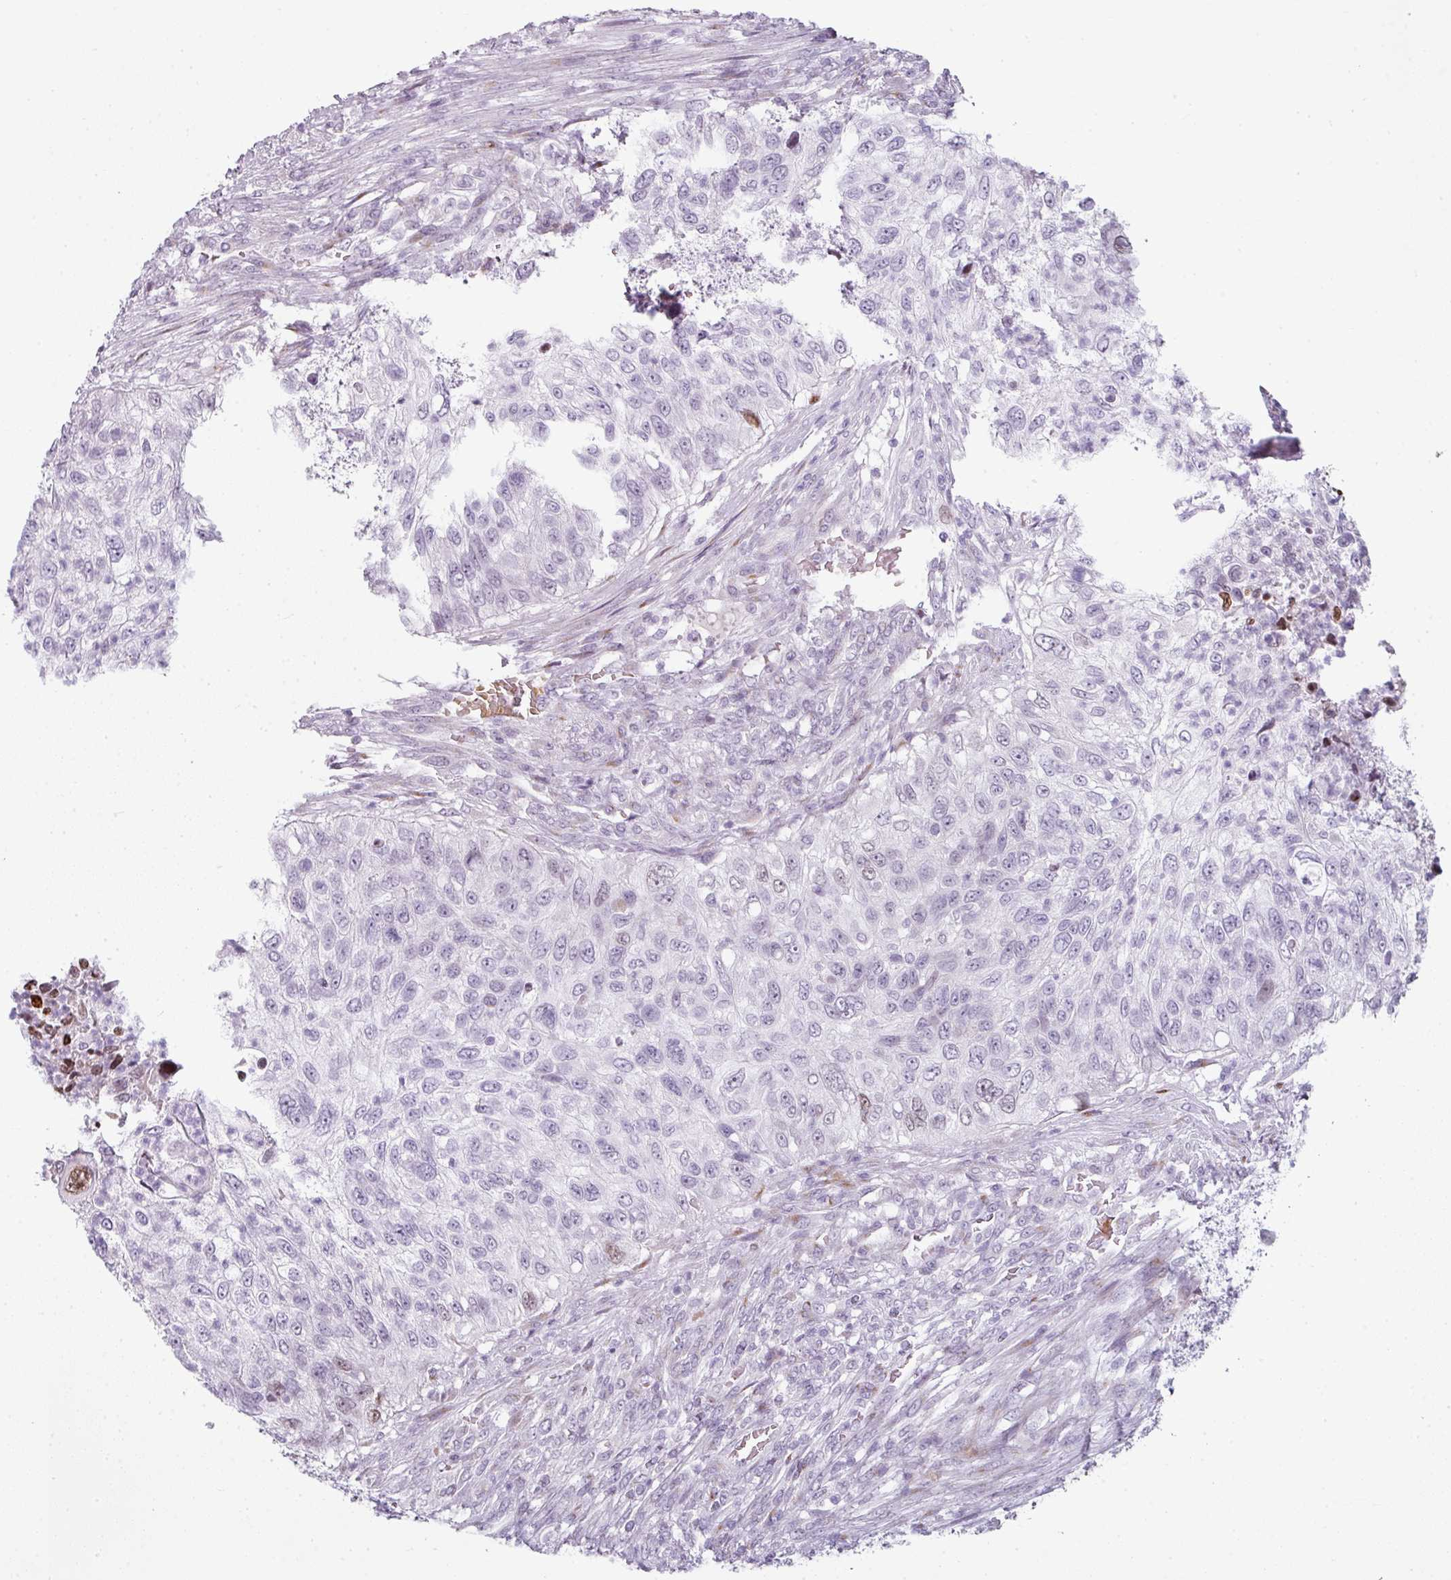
{"staining": {"intensity": "negative", "quantity": "none", "location": "none"}, "tissue": "urothelial cancer", "cell_type": "Tumor cells", "image_type": "cancer", "snomed": [{"axis": "morphology", "description": "Urothelial carcinoma, High grade"}, {"axis": "topography", "description": "Urinary bladder"}], "caption": "Image shows no significant protein staining in tumor cells of urothelial cancer.", "gene": "SYT8", "patient": {"sex": "female", "age": 60}}